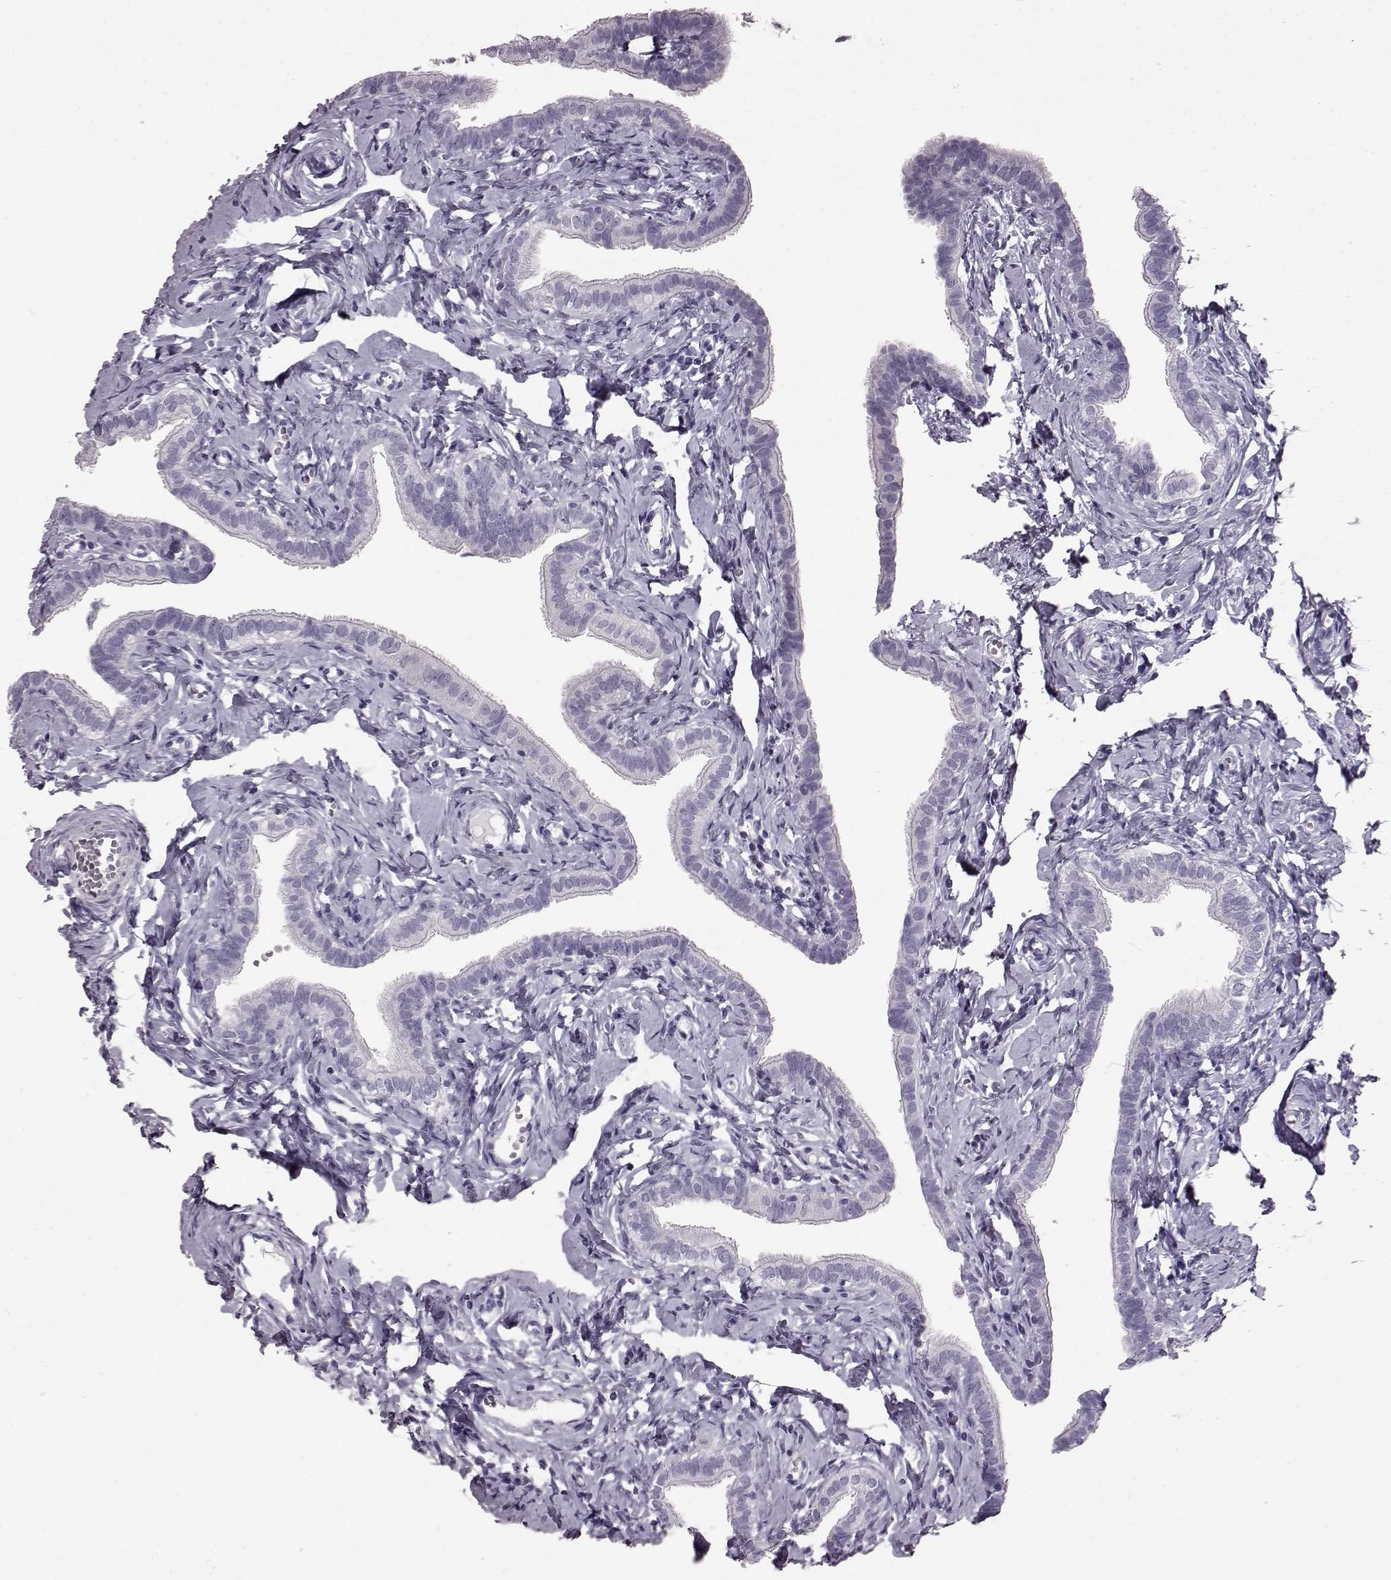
{"staining": {"intensity": "negative", "quantity": "none", "location": "none"}, "tissue": "fallopian tube", "cell_type": "Glandular cells", "image_type": "normal", "snomed": [{"axis": "morphology", "description": "Normal tissue, NOS"}, {"axis": "topography", "description": "Fallopian tube"}], "caption": "Immunohistochemical staining of normal human fallopian tube reveals no significant staining in glandular cells. (Stains: DAB IHC with hematoxylin counter stain, Microscopy: brightfield microscopy at high magnification).", "gene": "TCHHL1", "patient": {"sex": "female", "age": 41}}